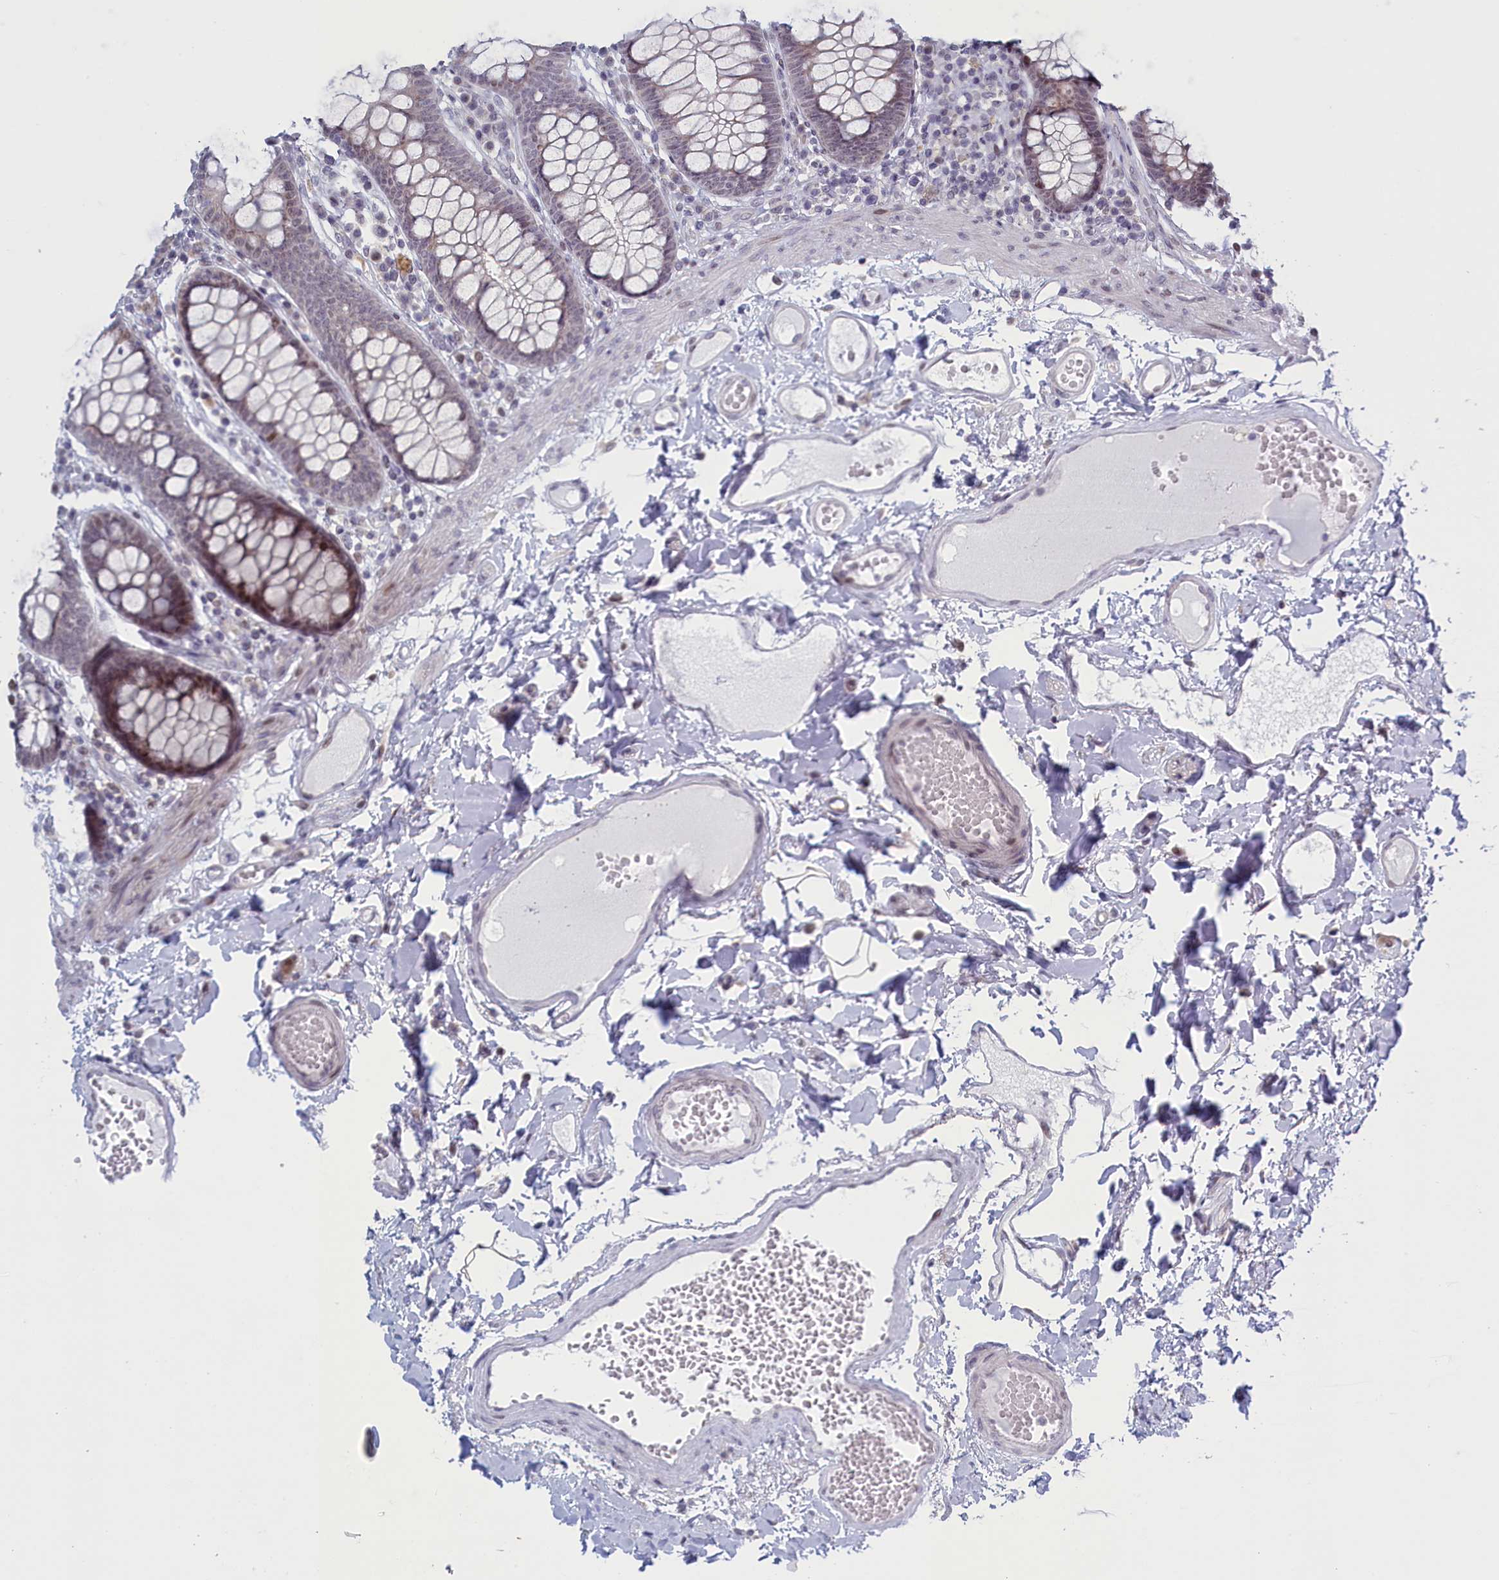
{"staining": {"intensity": "negative", "quantity": "none", "location": "none"}, "tissue": "colon", "cell_type": "Endothelial cells", "image_type": "normal", "snomed": [{"axis": "morphology", "description": "Normal tissue, NOS"}, {"axis": "topography", "description": "Colon"}], "caption": "Protein analysis of benign colon reveals no significant staining in endothelial cells.", "gene": "ATF7IP2", "patient": {"sex": "male", "age": 84}}